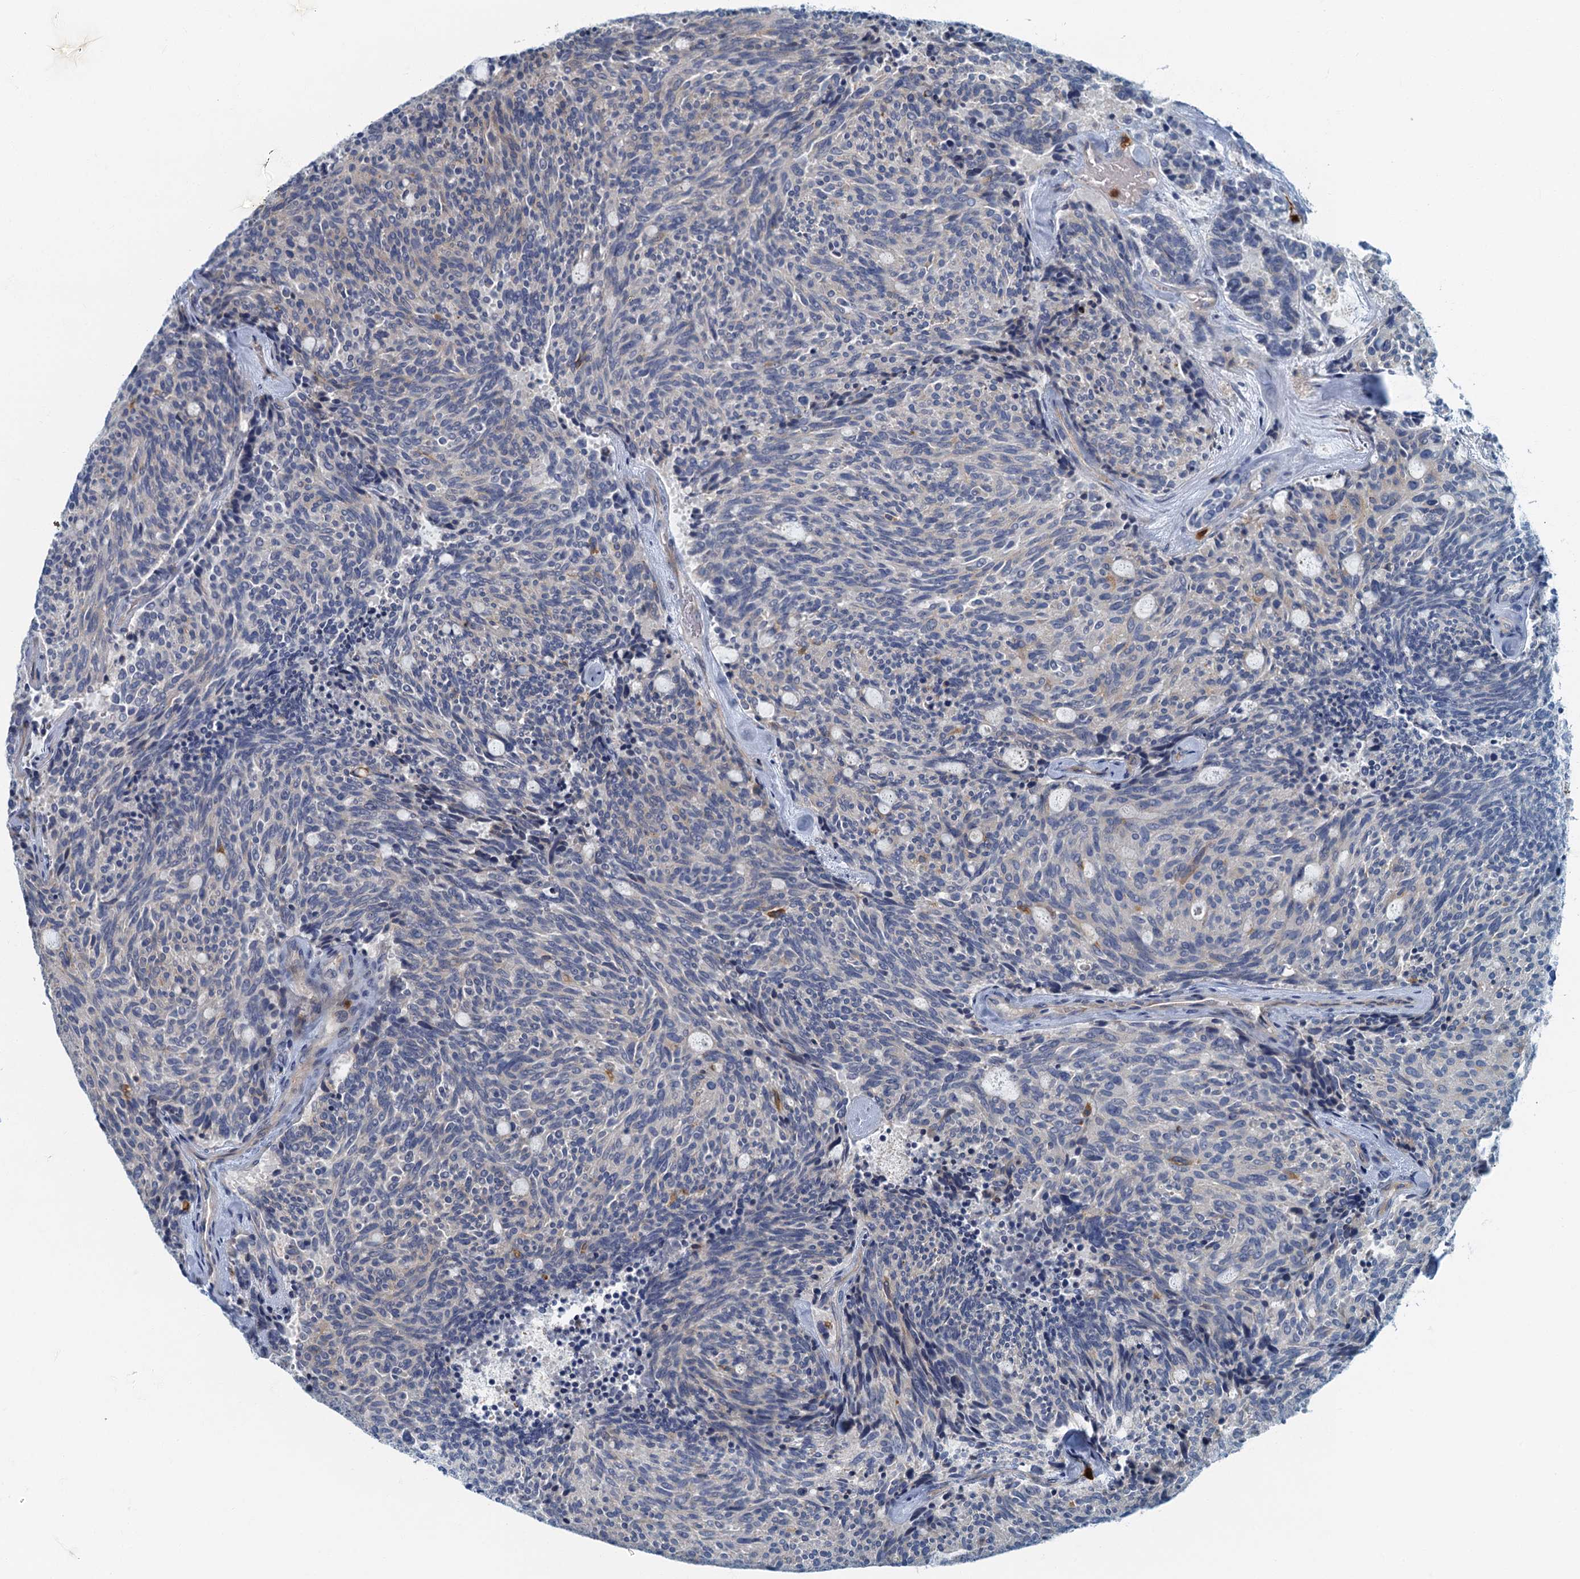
{"staining": {"intensity": "negative", "quantity": "none", "location": "none"}, "tissue": "carcinoid", "cell_type": "Tumor cells", "image_type": "cancer", "snomed": [{"axis": "morphology", "description": "Carcinoid, malignant, NOS"}, {"axis": "topography", "description": "Pancreas"}], "caption": "A histopathology image of carcinoid stained for a protein reveals no brown staining in tumor cells.", "gene": "ANKDD1A", "patient": {"sex": "female", "age": 54}}